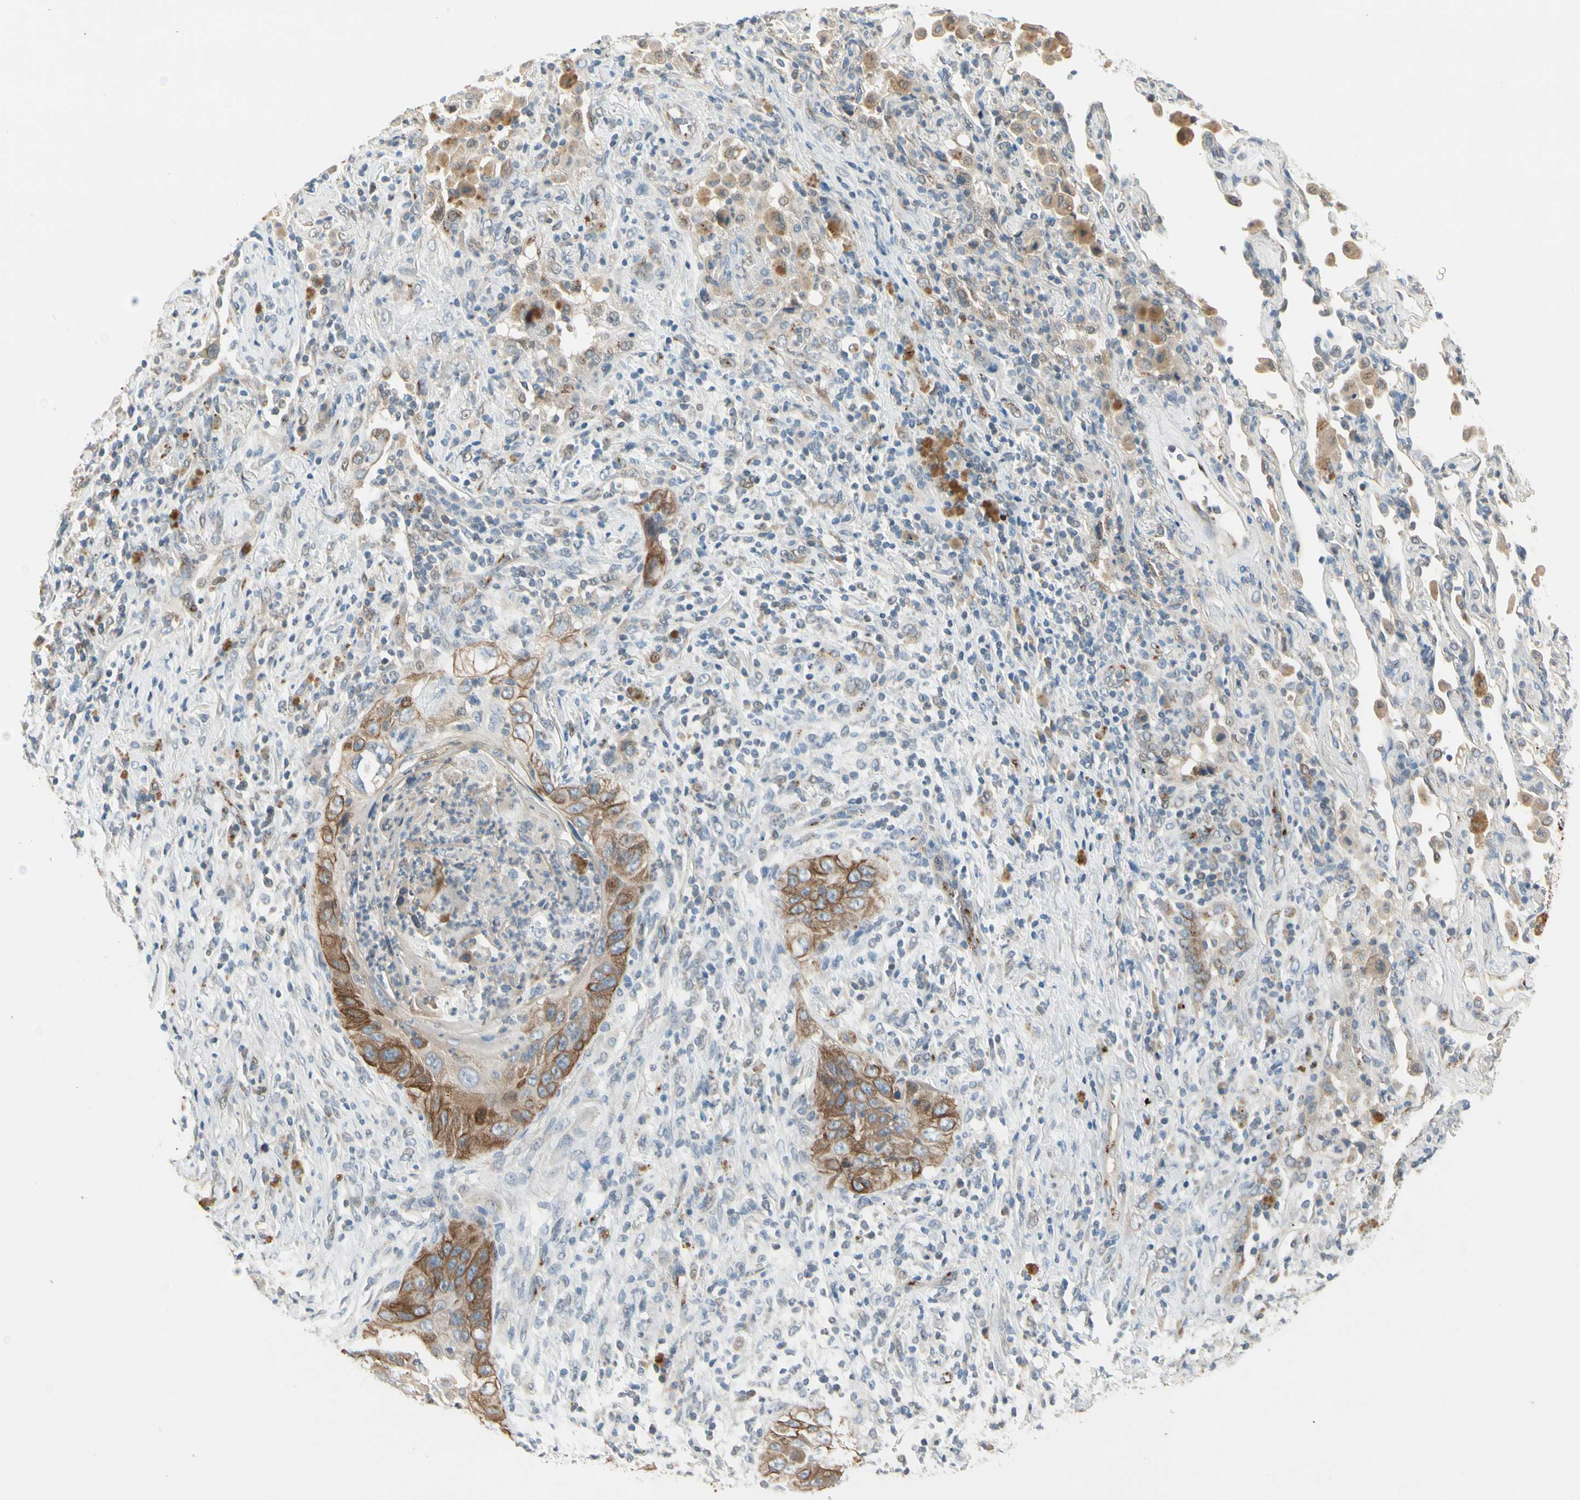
{"staining": {"intensity": "moderate", "quantity": ">75%", "location": "cytoplasmic/membranous"}, "tissue": "lung cancer", "cell_type": "Tumor cells", "image_type": "cancer", "snomed": [{"axis": "morphology", "description": "Squamous cell carcinoma, NOS"}, {"axis": "topography", "description": "Lung"}], "caption": "The immunohistochemical stain shows moderate cytoplasmic/membranous positivity in tumor cells of lung squamous cell carcinoma tissue.", "gene": "MANSC1", "patient": {"sex": "female", "age": 67}}